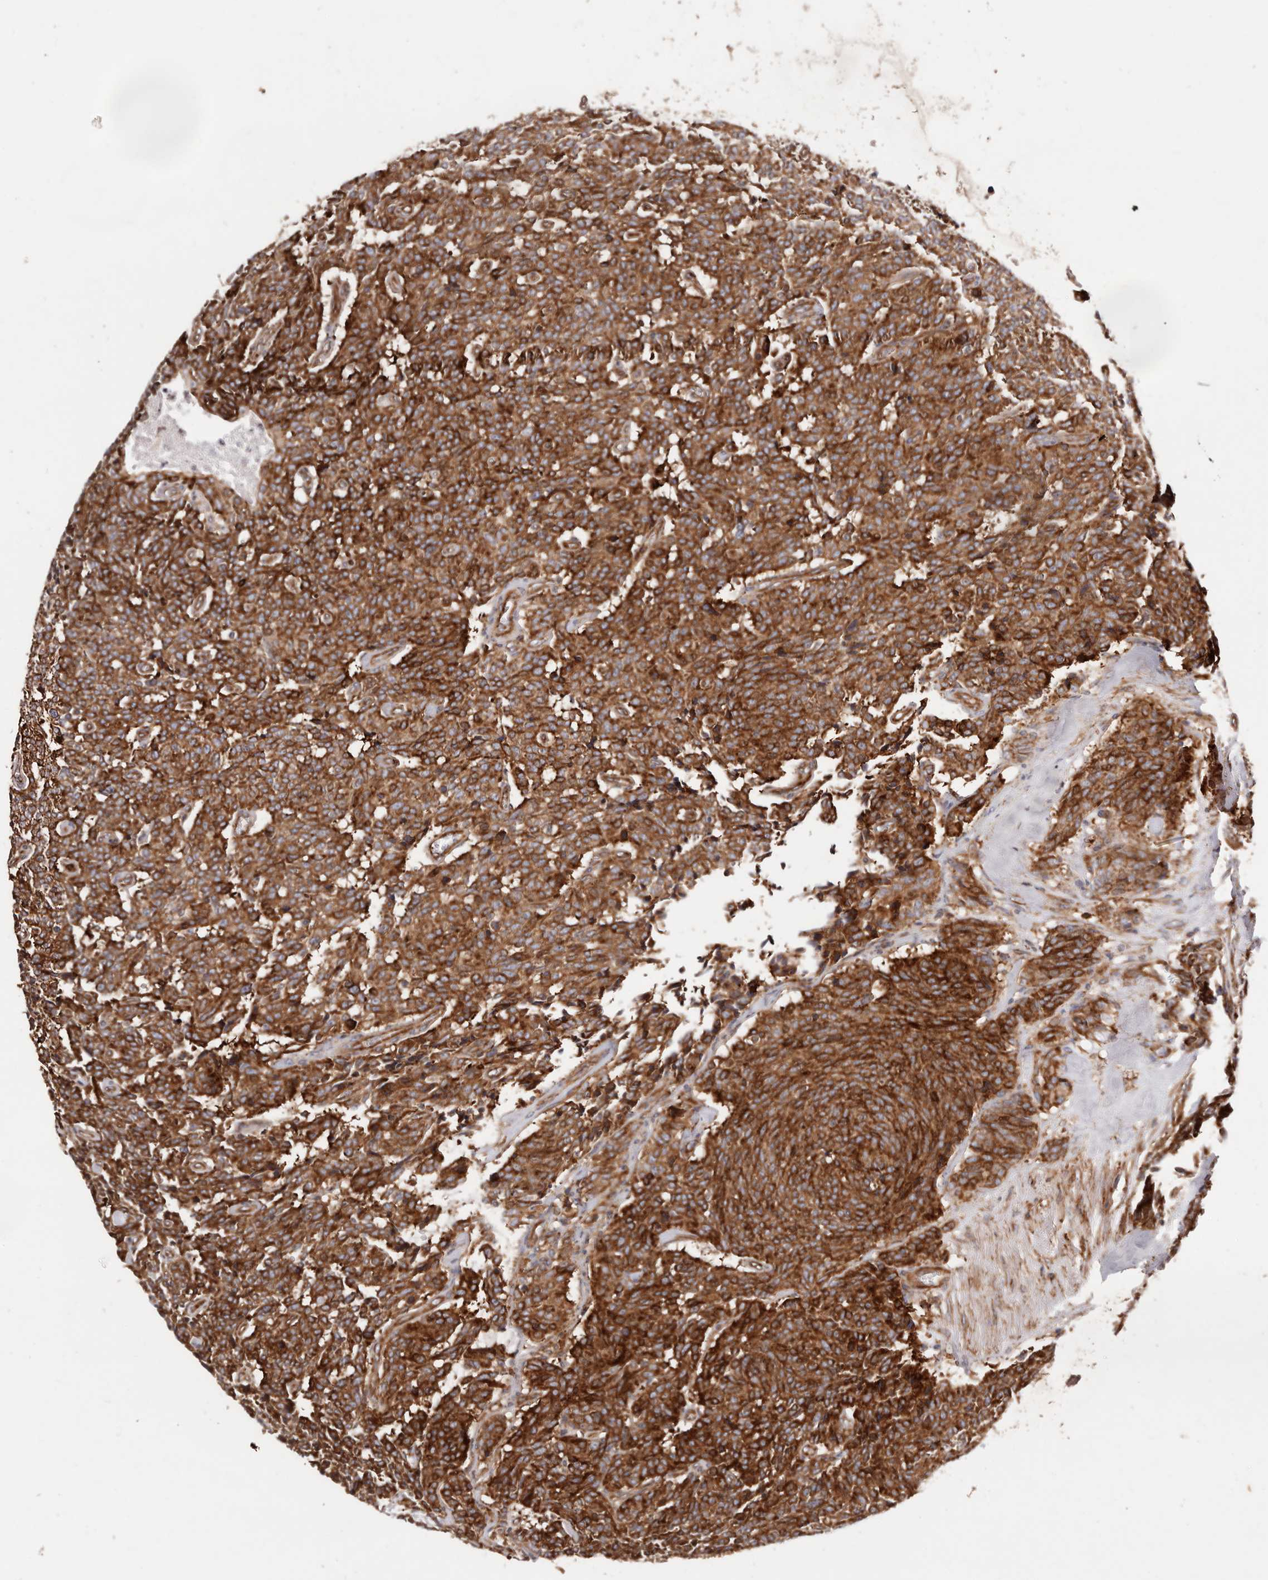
{"staining": {"intensity": "strong", "quantity": ">75%", "location": "cytoplasmic/membranous"}, "tissue": "carcinoid", "cell_type": "Tumor cells", "image_type": "cancer", "snomed": [{"axis": "morphology", "description": "Carcinoid, malignant, NOS"}, {"axis": "topography", "description": "Lung"}], "caption": "Protein staining demonstrates strong cytoplasmic/membranous expression in about >75% of tumor cells in carcinoid.", "gene": "PTPN22", "patient": {"sex": "female", "age": 46}}